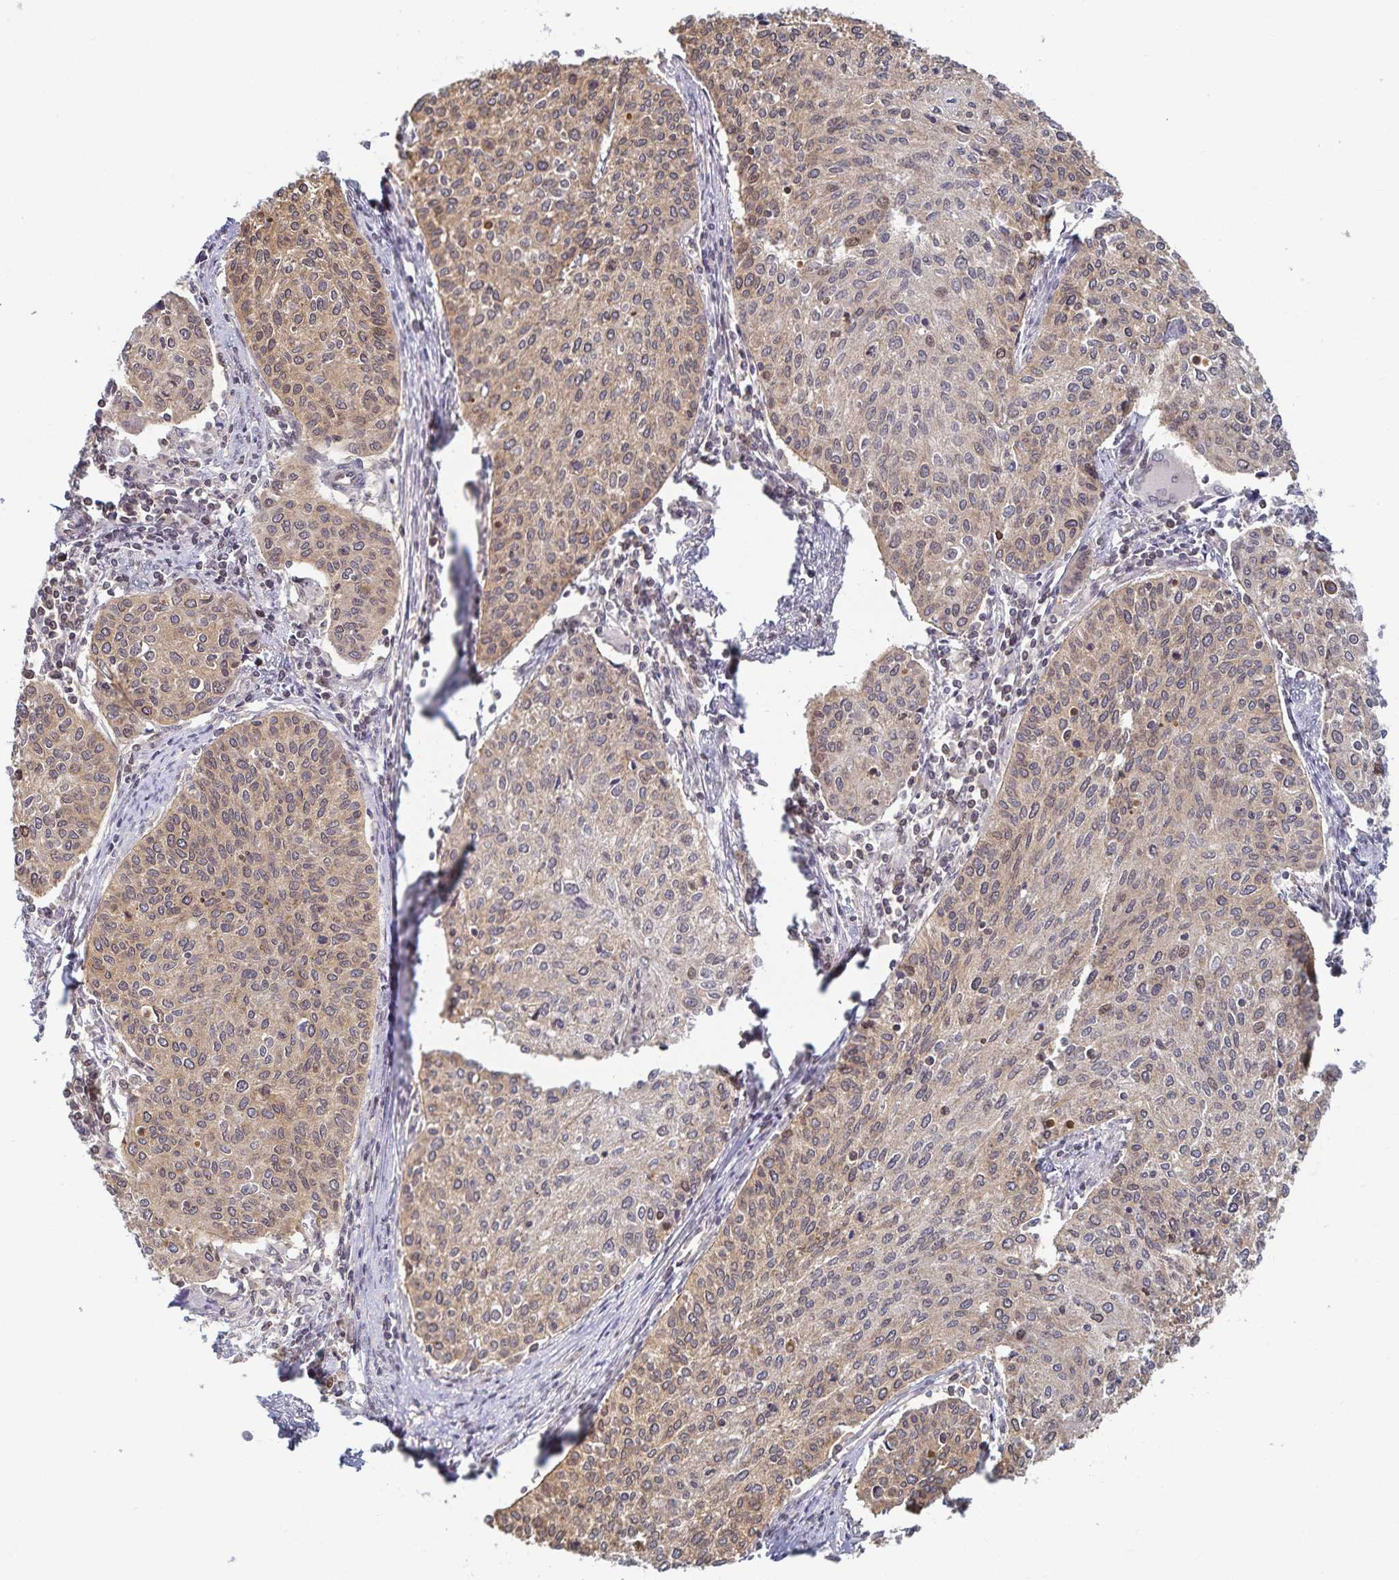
{"staining": {"intensity": "moderate", "quantity": "25%-75%", "location": "cytoplasmic/membranous"}, "tissue": "cervical cancer", "cell_type": "Tumor cells", "image_type": "cancer", "snomed": [{"axis": "morphology", "description": "Squamous cell carcinoma, NOS"}, {"axis": "topography", "description": "Cervix"}], "caption": "Protein expression analysis of human cervical cancer (squamous cell carcinoma) reveals moderate cytoplasmic/membranous staining in approximately 25%-75% of tumor cells. (brown staining indicates protein expression, while blue staining denotes nuclei).", "gene": "RAB9B", "patient": {"sex": "female", "age": 38}}